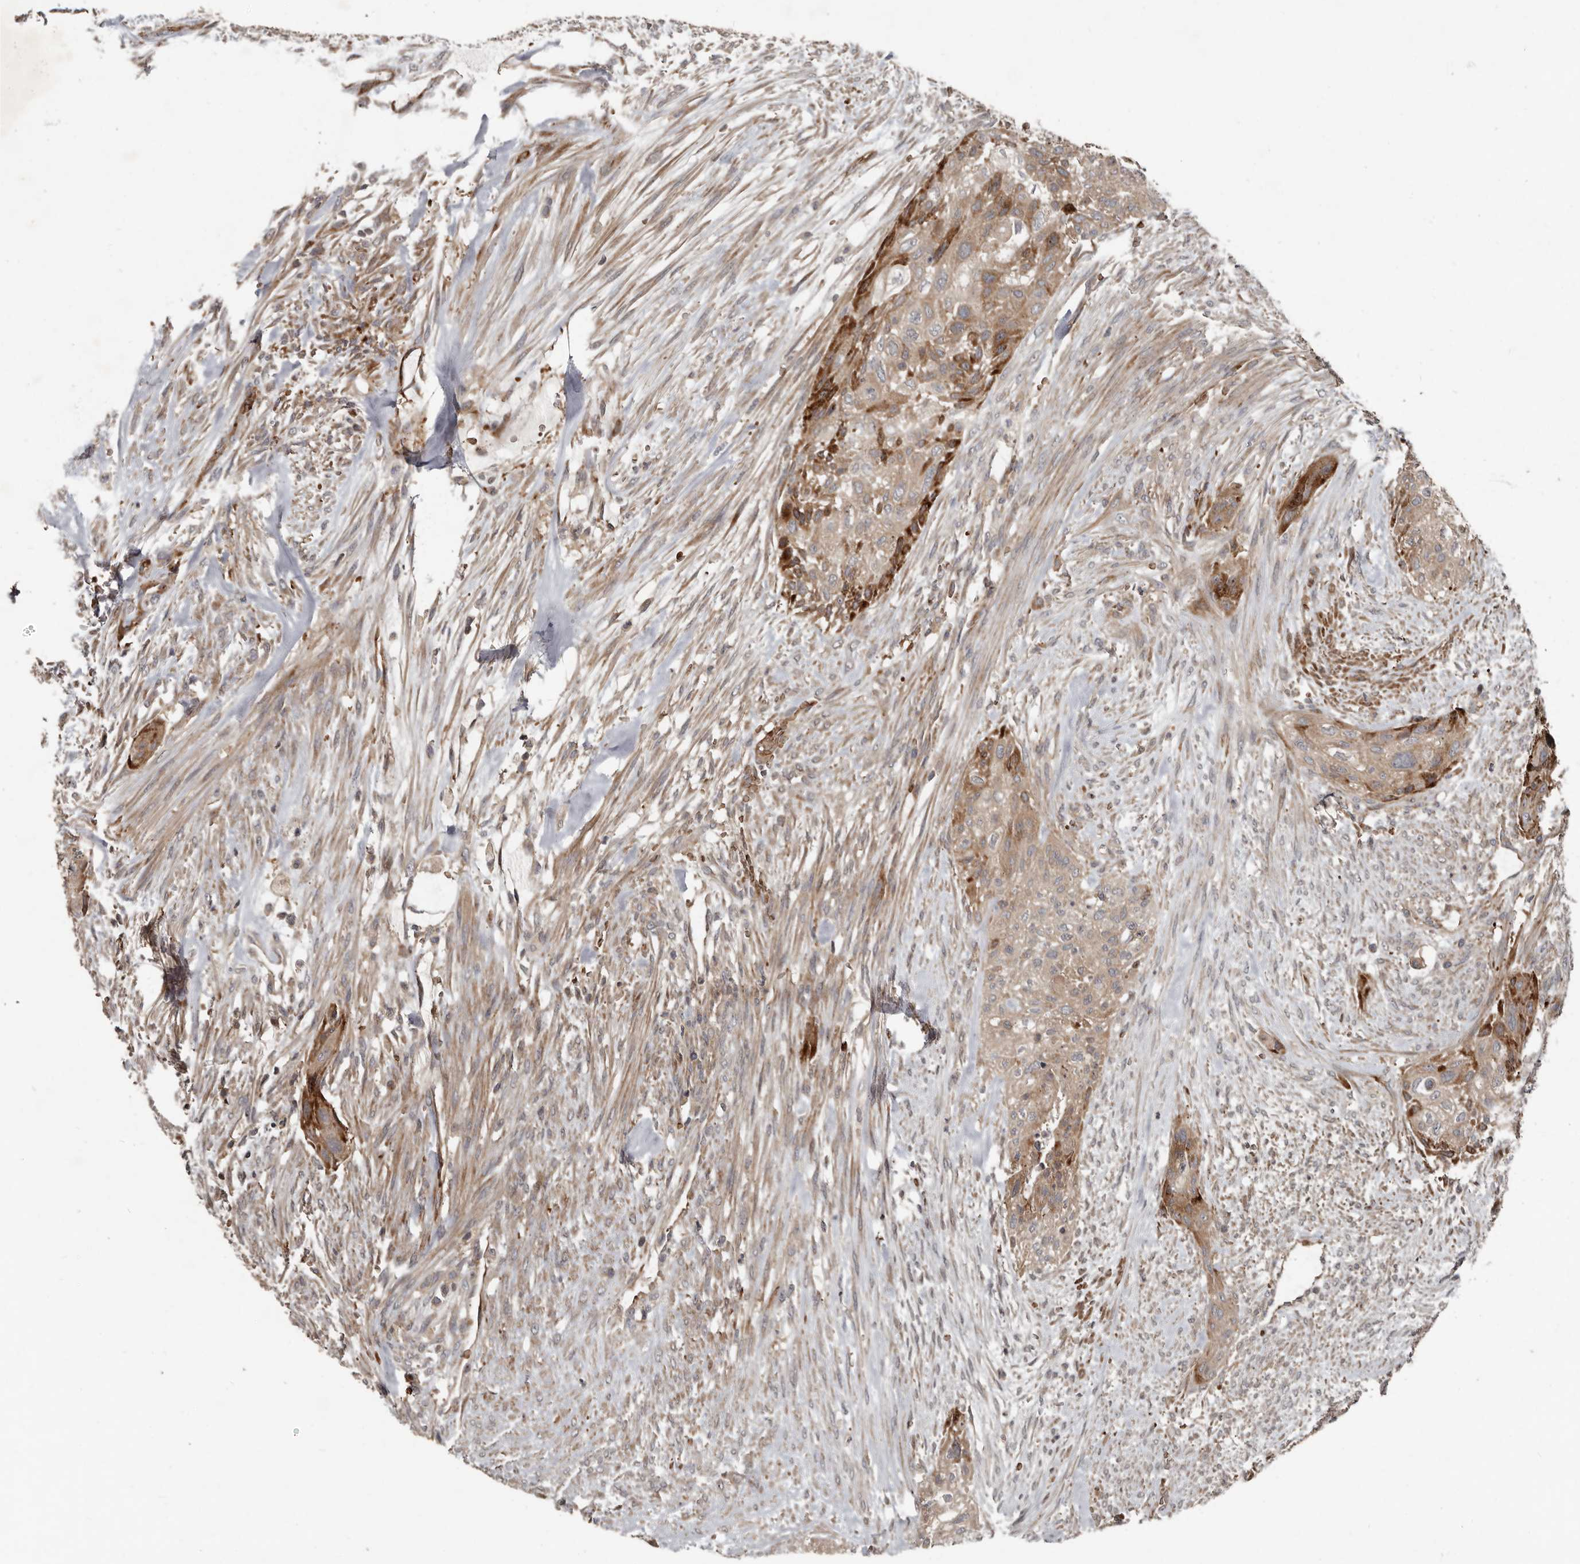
{"staining": {"intensity": "moderate", "quantity": "25%-75%", "location": "cytoplasmic/membranous"}, "tissue": "urothelial cancer", "cell_type": "Tumor cells", "image_type": "cancer", "snomed": [{"axis": "morphology", "description": "Urothelial carcinoma, High grade"}, {"axis": "topography", "description": "Urinary bladder"}], "caption": "IHC micrograph of neoplastic tissue: human urothelial cancer stained using IHC displays medium levels of moderate protein expression localized specifically in the cytoplasmic/membranous of tumor cells, appearing as a cytoplasmic/membranous brown color.", "gene": "FBXO31", "patient": {"sex": "male", "age": 35}}